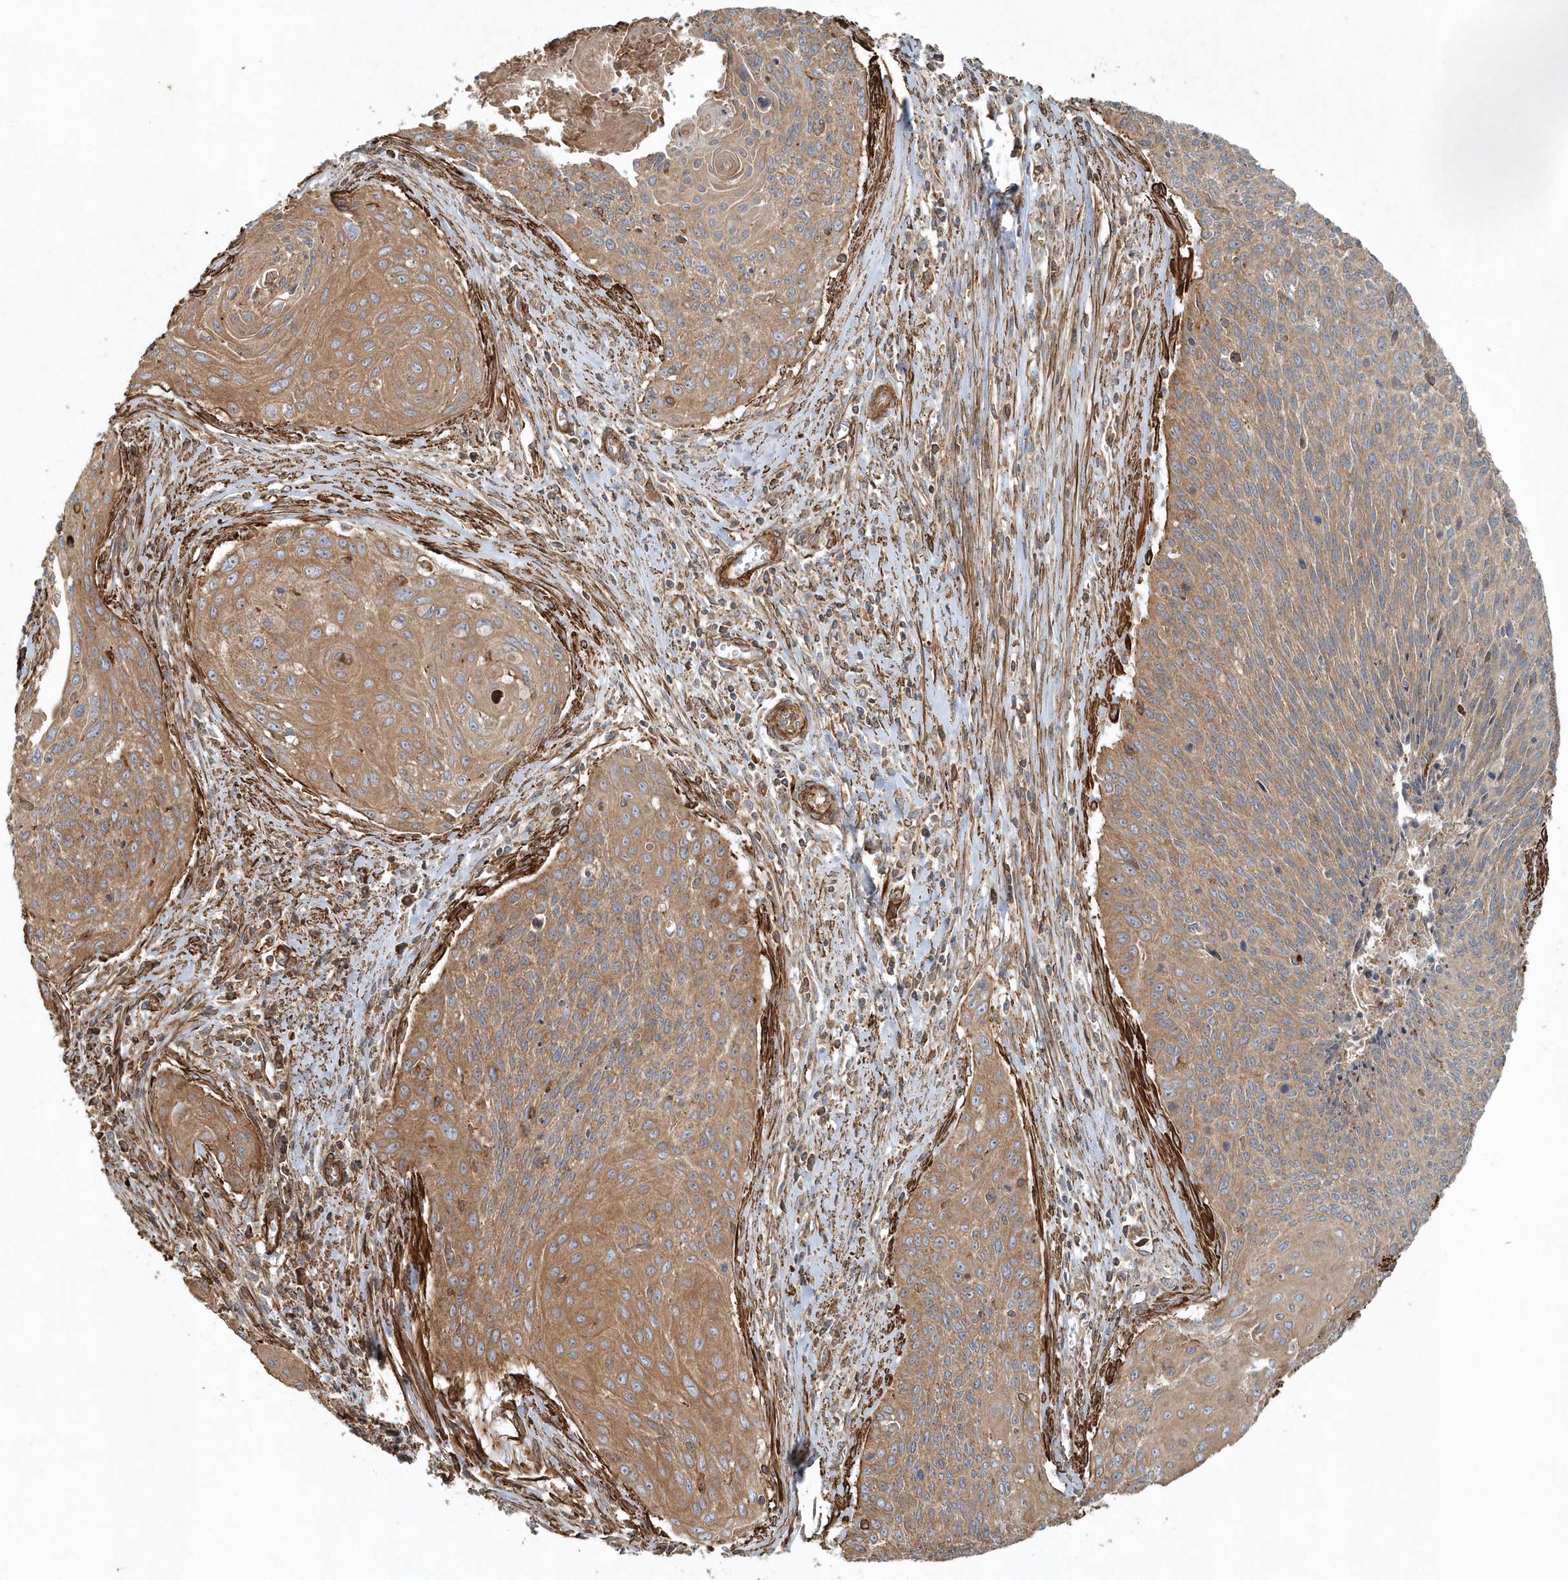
{"staining": {"intensity": "moderate", "quantity": ">75%", "location": "cytoplasmic/membranous"}, "tissue": "cervical cancer", "cell_type": "Tumor cells", "image_type": "cancer", "snomed": [{"axis": "morphology", "description": "Squamous cell carcinoma, NOS"}, {"axis": "topography", "description": "Cervix"}], "caption": "Tumor cells display medium levels of moderate cytoplasmic/membranous positivity in about >75% of cells in human cervical cancer (squamous cell carcinoma).", "gene": "MMUT", "patient": {"sex": "female", "age": 55}}